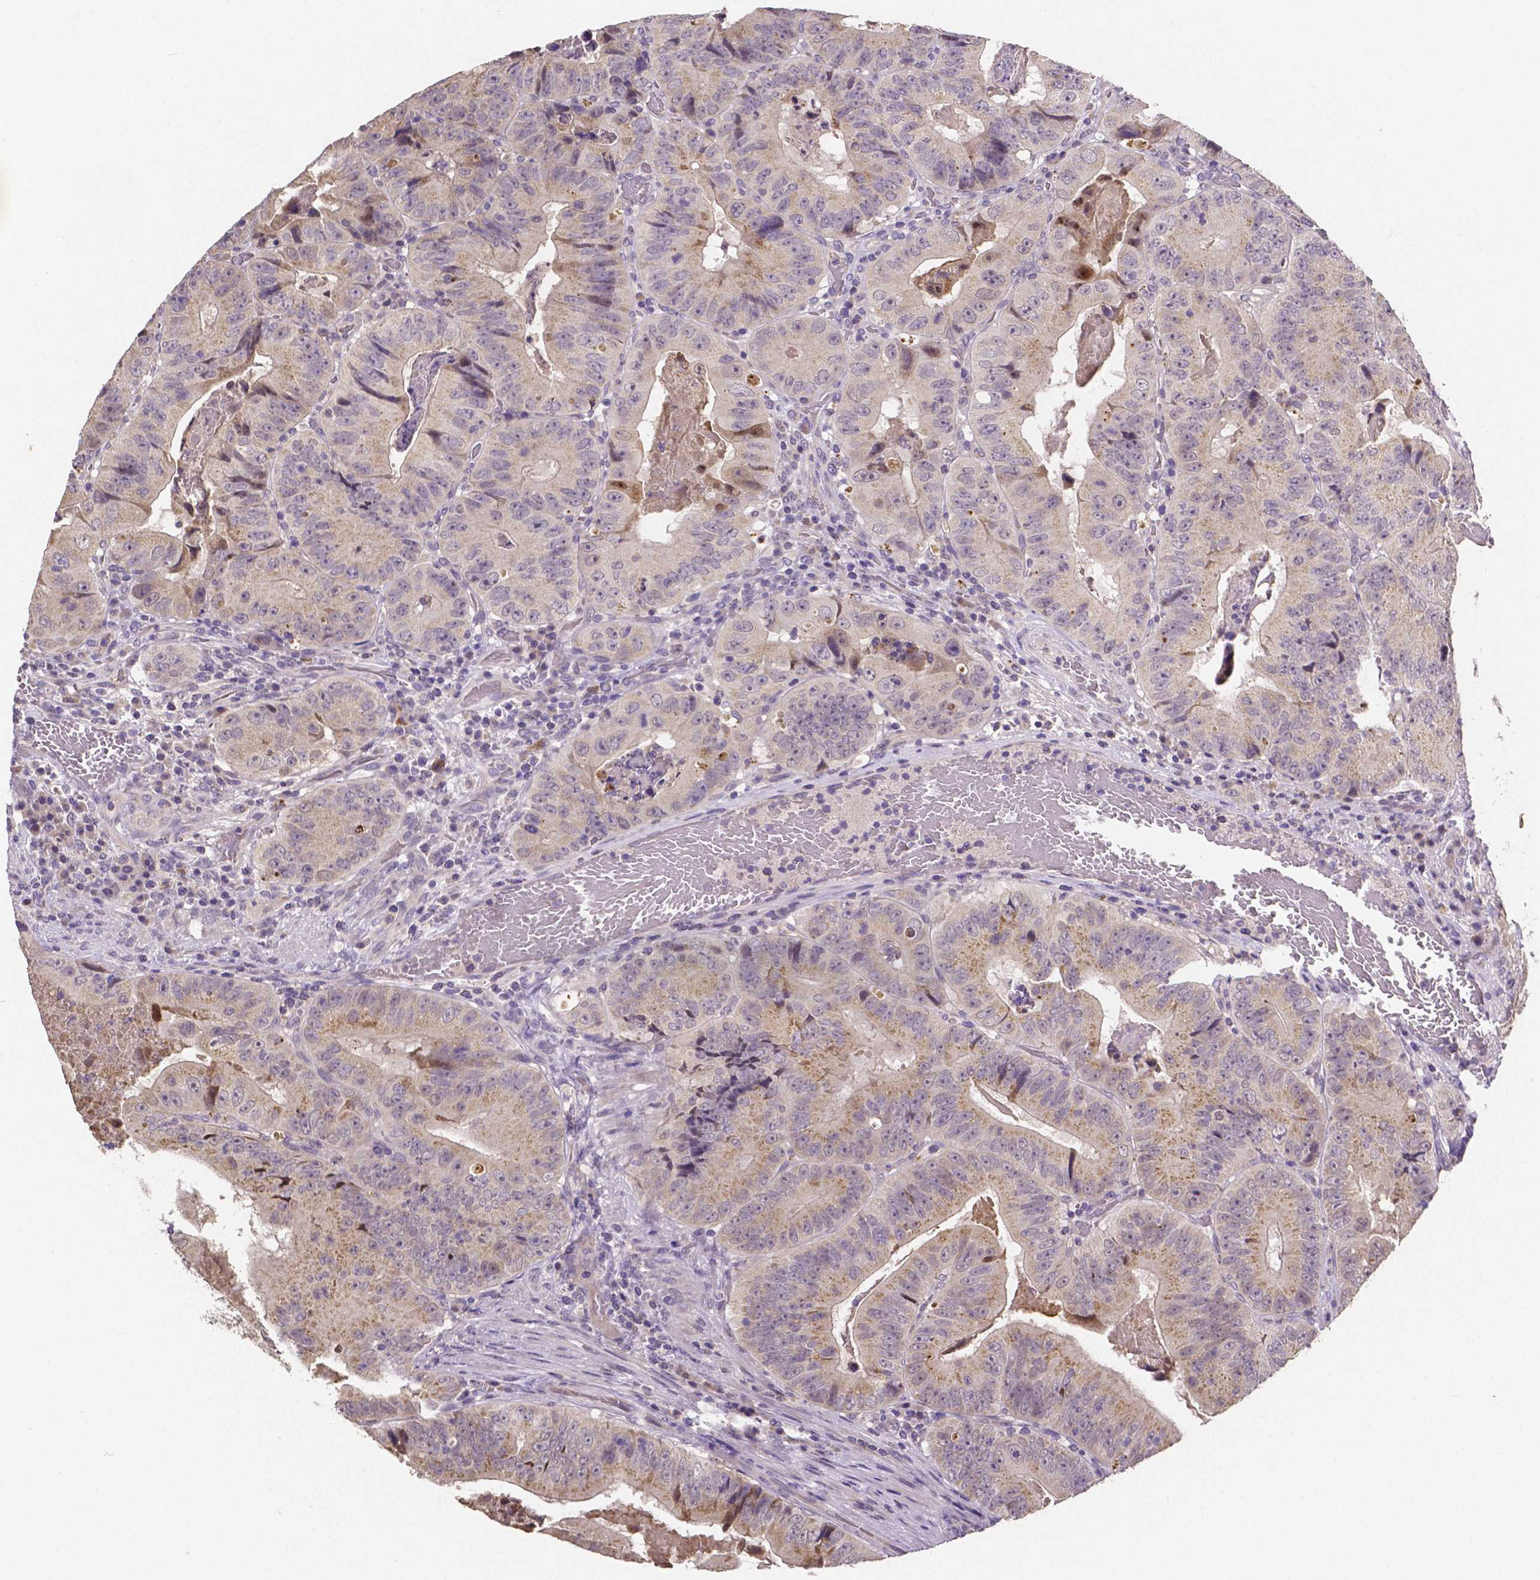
{"staining": {"intensity": "moderate", "quantity": "25%-75%", "location": "cytoplasmic/membranous"}, "tissue": "colorectal cancer", "cell_type": "Tumor cells", "image_type": "cancer", "snomed": [{"axis": "morphology", "description": "Adenocarcinoma, NOS"}, {"axis": "topography", "description": "Colon"}], "caption": "Immunohistochemical staining of human colorectal adenocarcinoma exhibits medium levels of moderate cytoplasmic/membranous expression in about 25%-75% of tumor cells. (IHC, brightfield microscopy, high magnification).", "gene": "CTNNA2", "patient": {"sex": "female", "age": 86}}